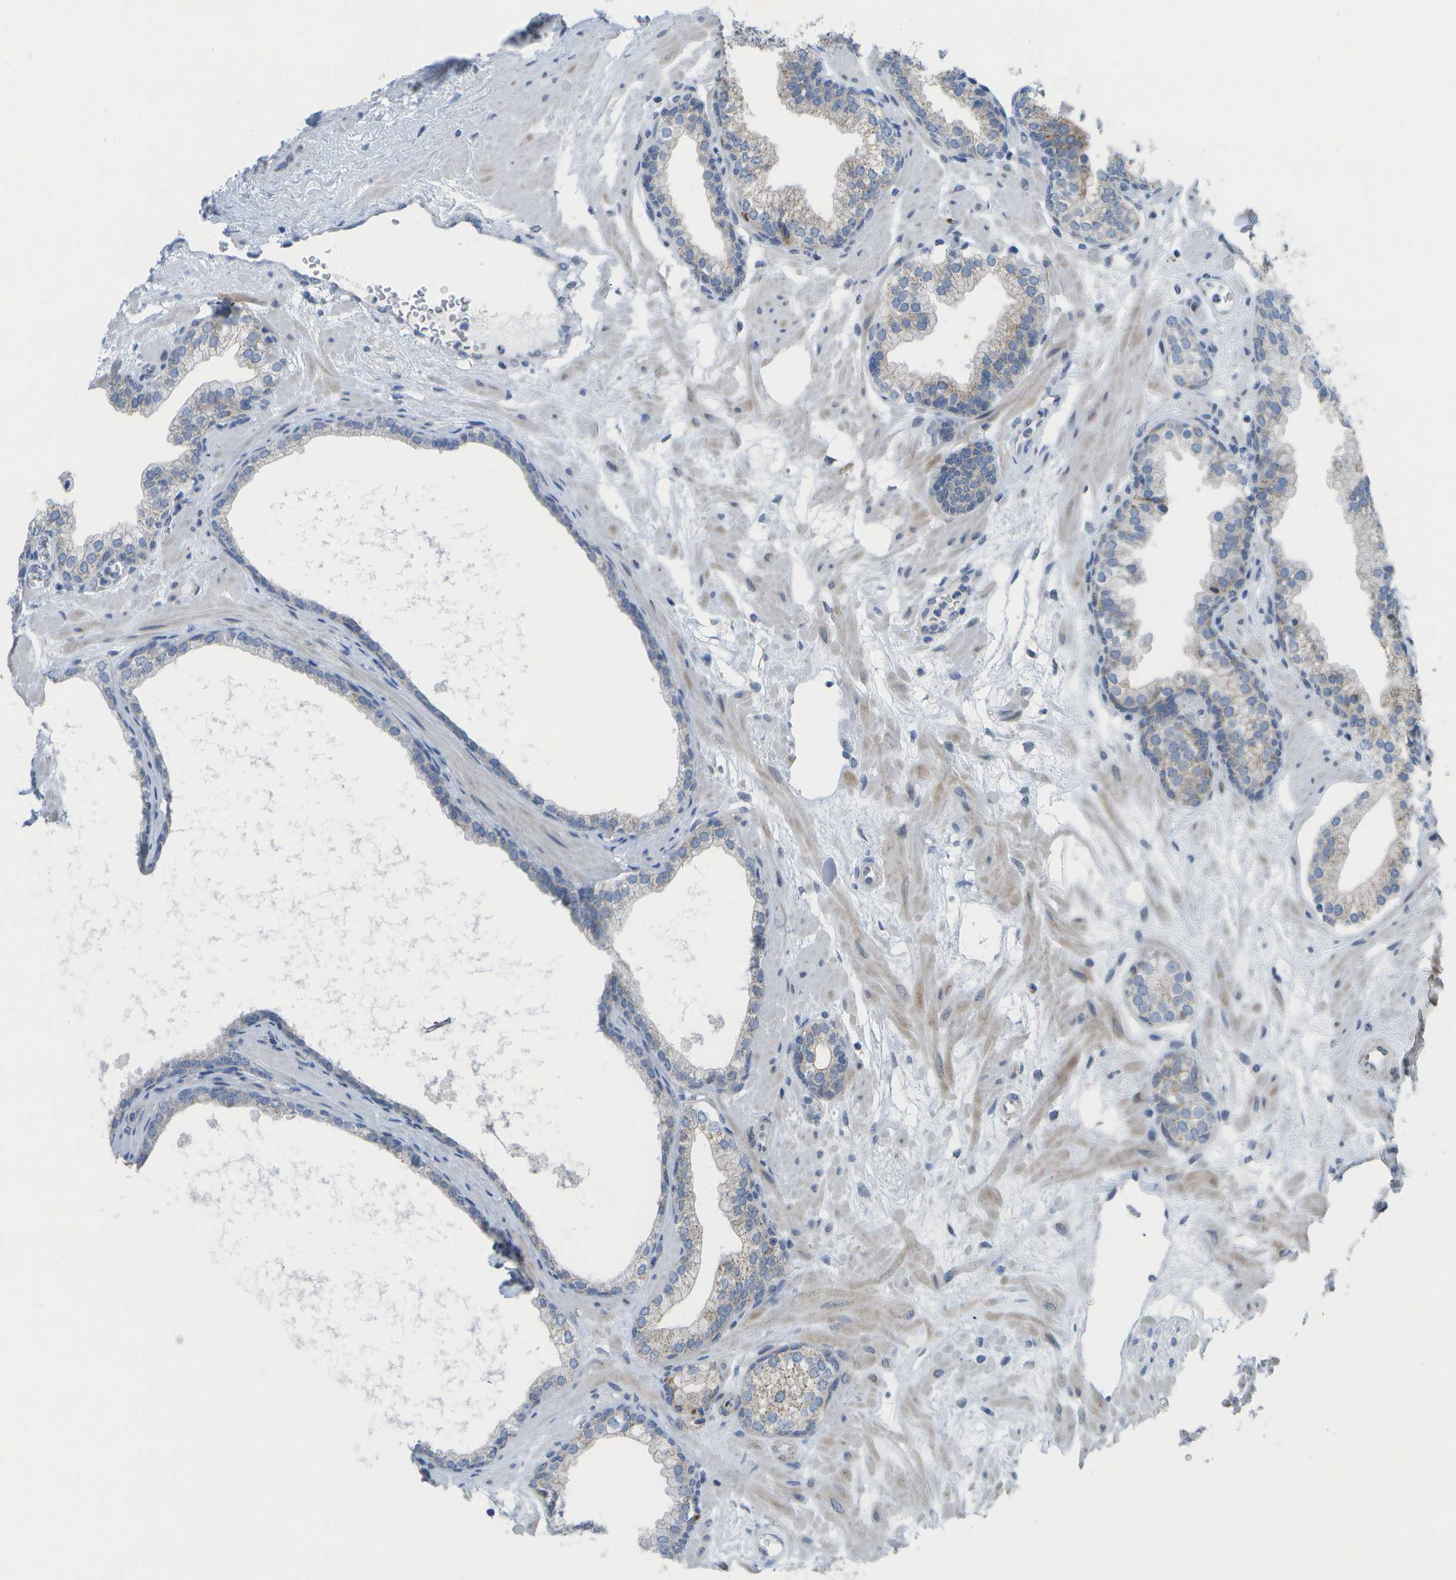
{"staining": {"intensity": "moderate", "quantity": "<25%", "location": "cytoplasmic/membranous"}, "tissue": "prostate", "cell_type": "Glandular cells", "image_type": "normal", "snomed": [{"axis": "morphology", "description": "Normal tissue, NOS"}, {"axis": "morphology", "description": "Urothelial carcinoma, Low grade"}, {"axis": "topography", "description": "Urinary bladder"}, {"axis": "topography", "description": "Prostate"}], "caption": "Immunohistochemical staining of benign human prostate exhibits low levels of moderate cytoplasmic/membranous expression in approximately <25% of glandular cells. Immunohistochemistry (ihc) stains the protein in brown and the nuclei are stained blue.", "gene": "TMEM223", "patient": {"sex": "male", "age": 60}}